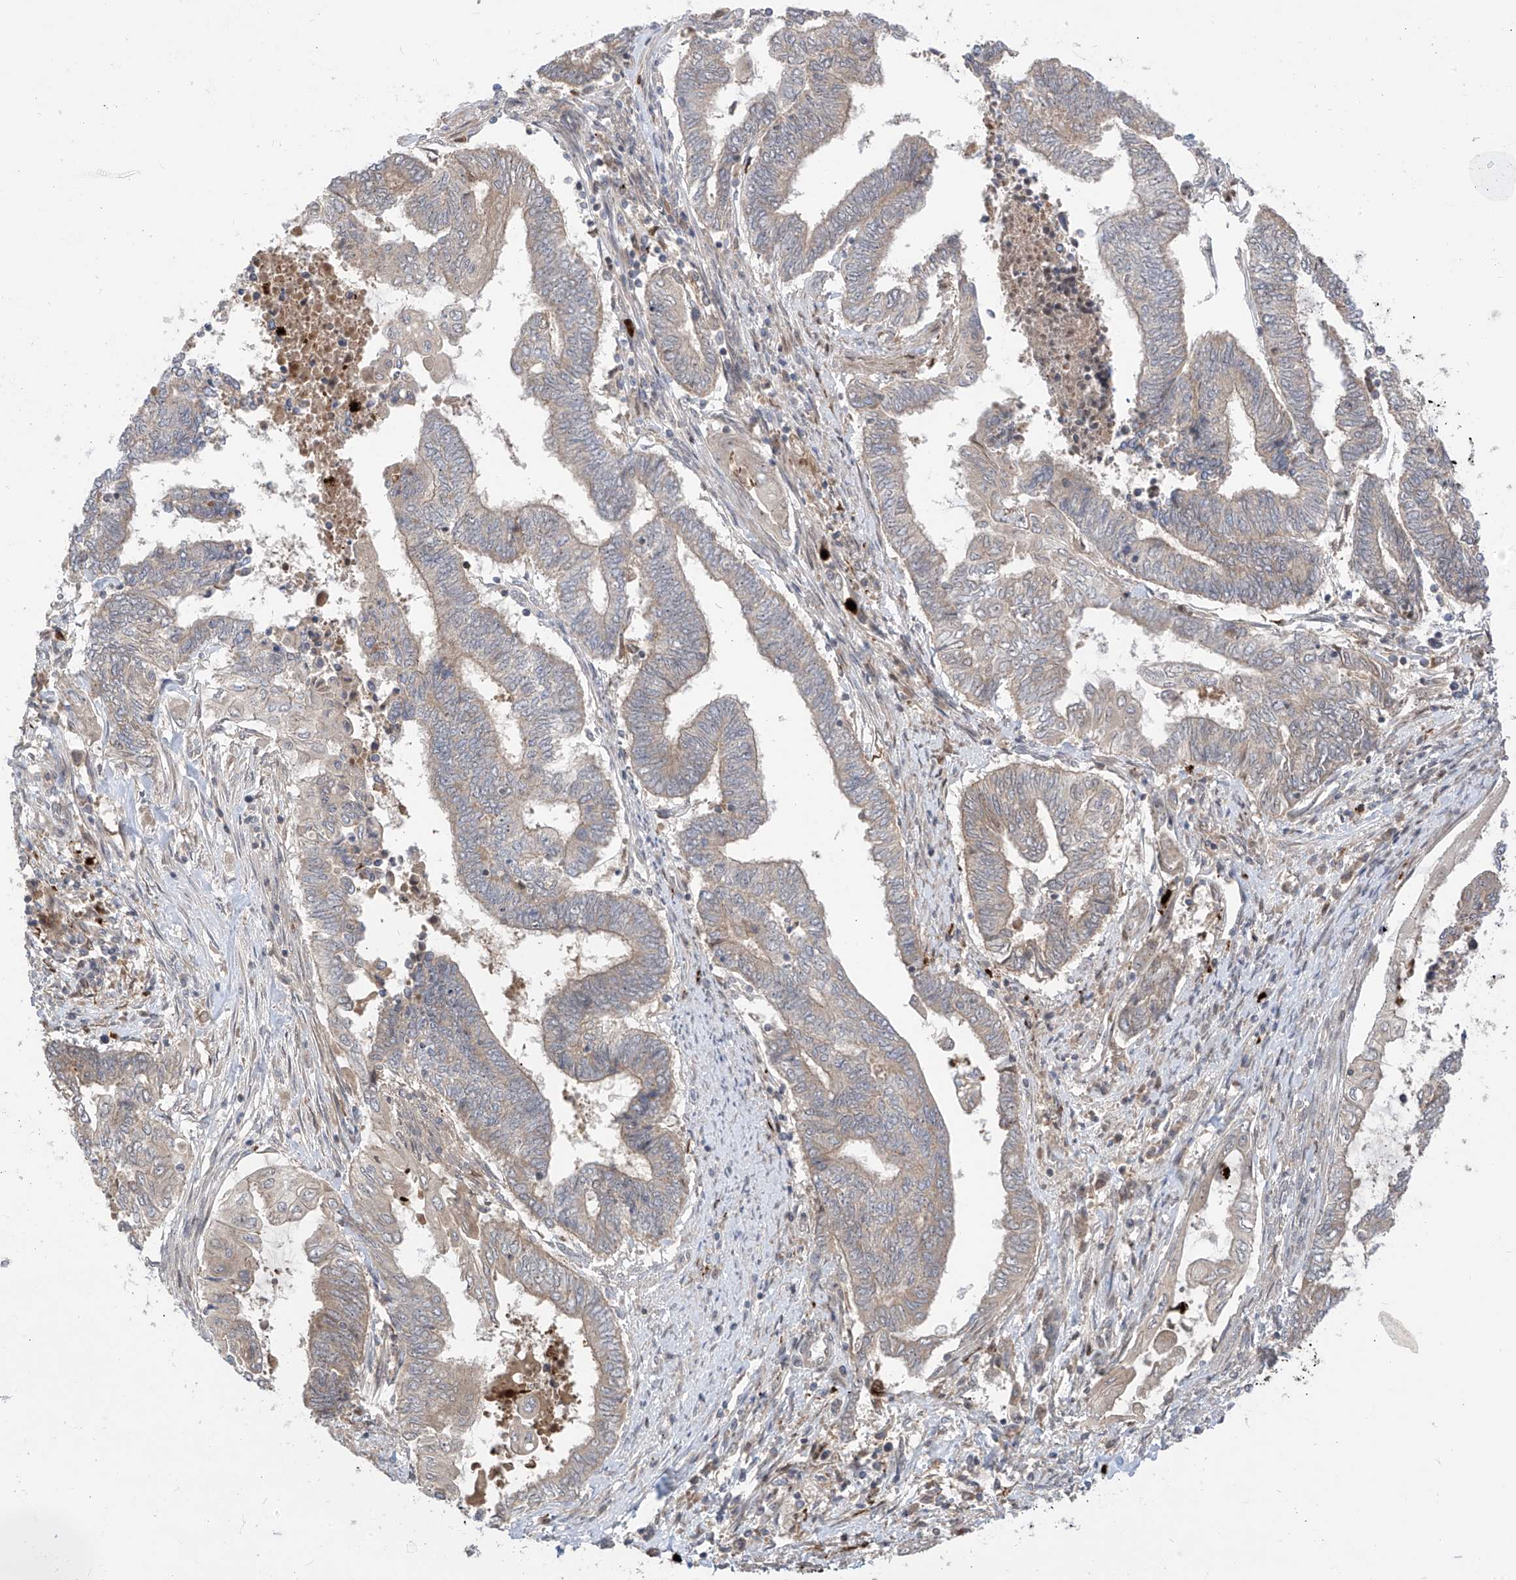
{"staining": {"intensity": "weak", "quantity": "25%-75%", "location": "cytoplasmic/membranous"}, "tissue": "endometrial cancer", "cell_type": "Tumor cells", "image_type": "cancer", "snomed": [{"axis": "morphology", "description": "Adenocarcinoma, NOS"}, {"axis": "topography", "description": "Uterus"}, {"axis": "topography", "description": "Endometrium"}], "caption": "High-magnification brightfield microscopy of endometrial cancer stained with DAB (brown) and counterstained with hematoxylin (blue). tumor cells exhibit weak cytoplasmic/membranous staining is identified in approximately25%-75% of cells.", "gene": "CNKSR1", "patient": {"sex": "female", "age": 70}}